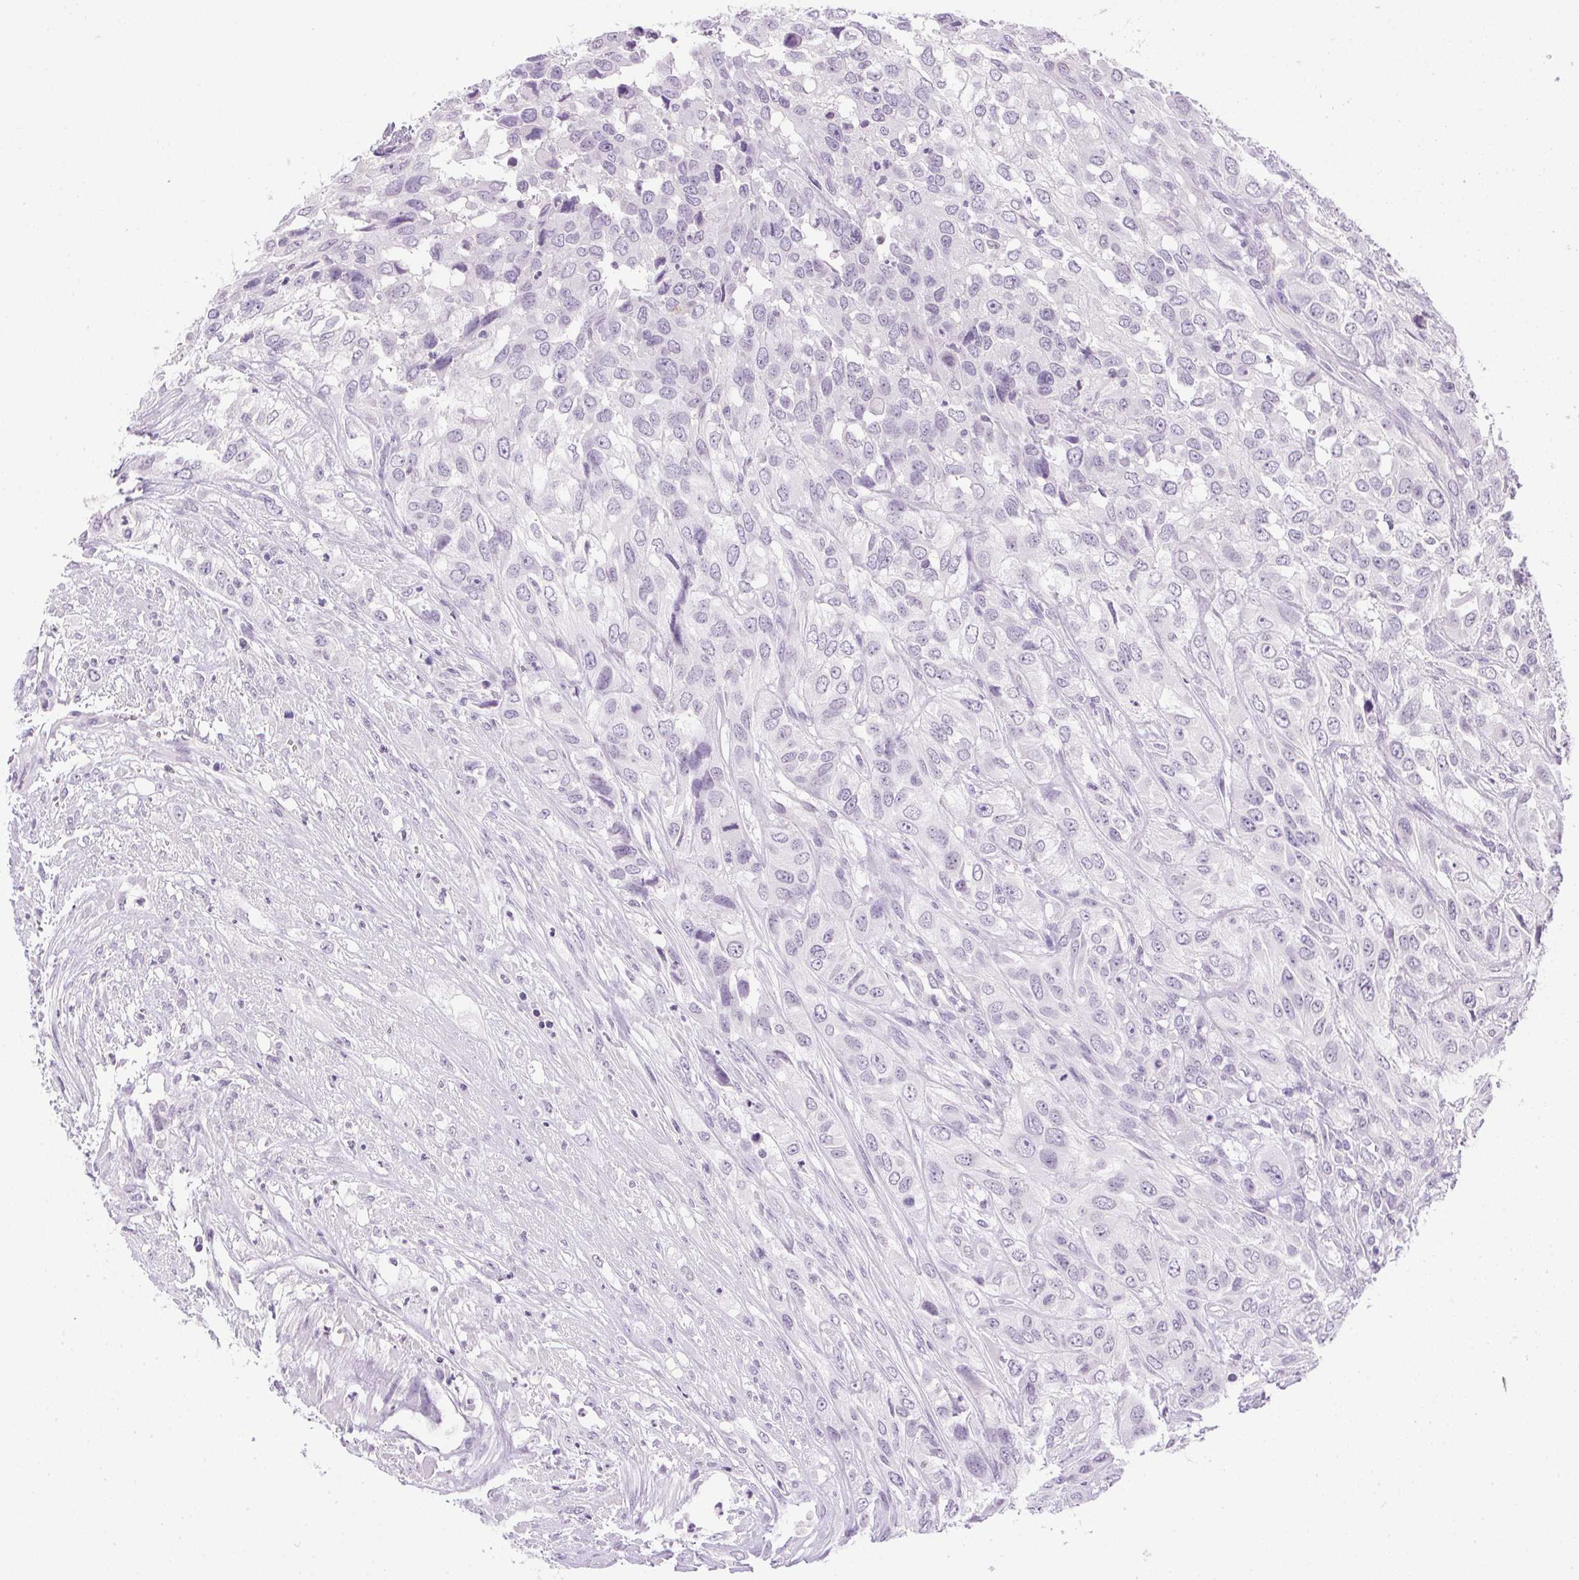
{"staining": {"intensity": "negative", "quantity": "none", "location": "none"}, "tissue": "urothelial cancer", "cell_type": "Tumor cells", "image_type": "cancer", "snomed": [{"axis": "morphology", "description": "Urothelial carcinoma, High grade"}, {"axis": "topography", "description": "Urinary bladder"}], "caption": "Immunohistochemistry (IHC) micrograph of neoplastic tissue: high-grade urothelial carcinoma stained with DAB (3,3'-diaminobenzidine) demonstrates no significant protein positivity in tumor cells.", "gene": "PRL", "patient": {"sex": "male", "age": 67}}